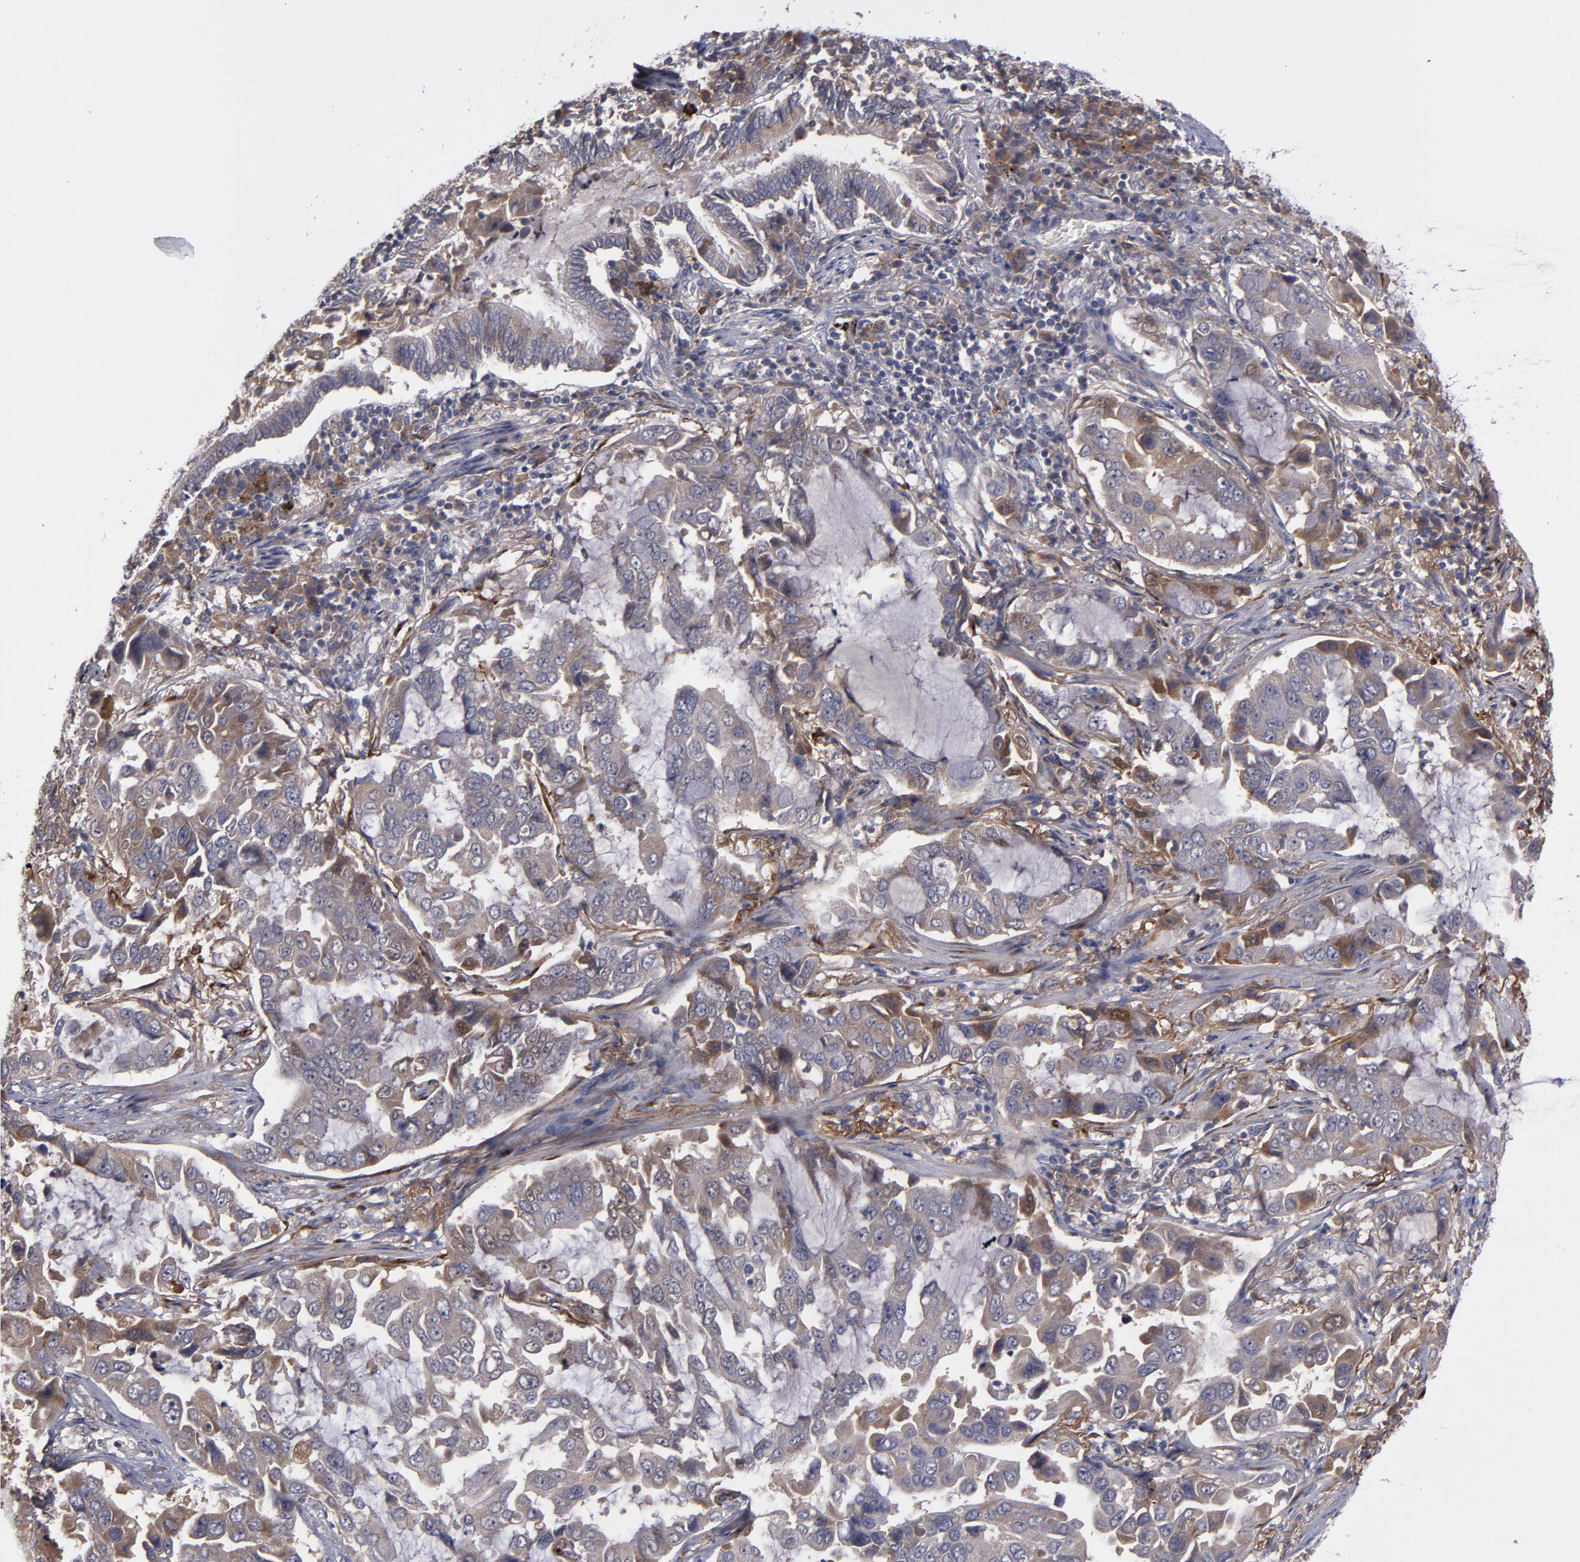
{"staining": {"intensity": "weak", "quantity": ">75%", "location": "cytoplasmic/membranous"}, "tissue": "lung cancer", "cell_type": "Tumor cells", "image_type": "cancer", "snomed": [{"axis": "morphology", "description": "Adenocarcinoma, NOS"}, {"axis": "topography", "description": "Lung"}], "caption": "A brown stain shows weak cytoplasmic/membranous staining of a protein in lung cancer (adenocarcinoma) tumor cells. Using DAB (brown) and hematoxylin (blue) stains, captured at high magnification using brightfield microscopy.", "gene": "MMP11", "patient": {"sex": "male", "age": 64}}